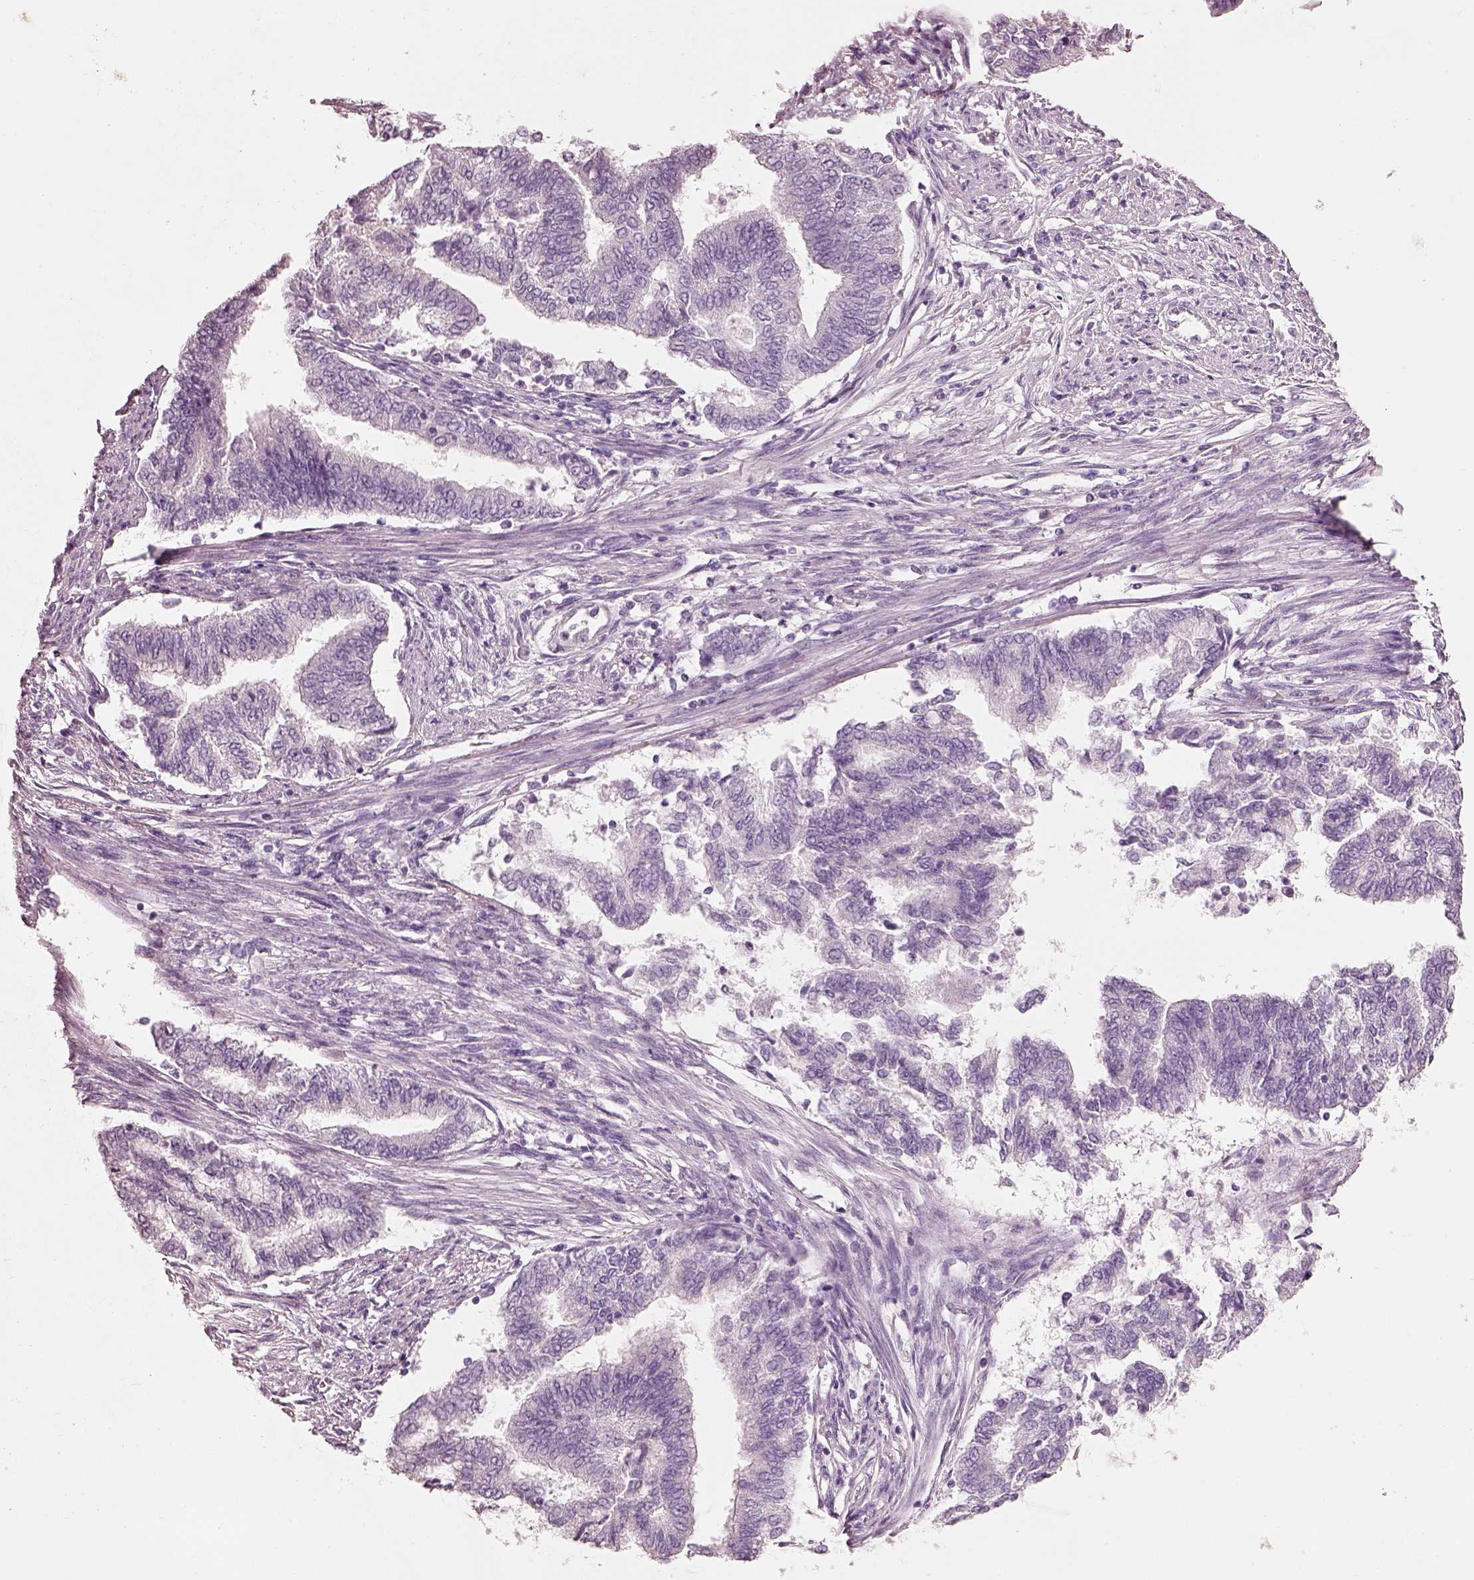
{"staining": {"intensity": "negative", "quantity": "none", "location": "none"}, "tissue": "endometrial cancer", "cell_type": "Tumor cells", "image_type": "cancer", "snomed": [{"axis": "morphology", "description": "Adenocarcinoma, NOS"}, {"axis": "topography", "description": "Endometrium"}], "caption": "A histopathology image of human adenocarcinoma (endometrial) is negative for staining in tumor cells.", "gene": "PNOC", "patient": {"sex": "female", "age": 65}}